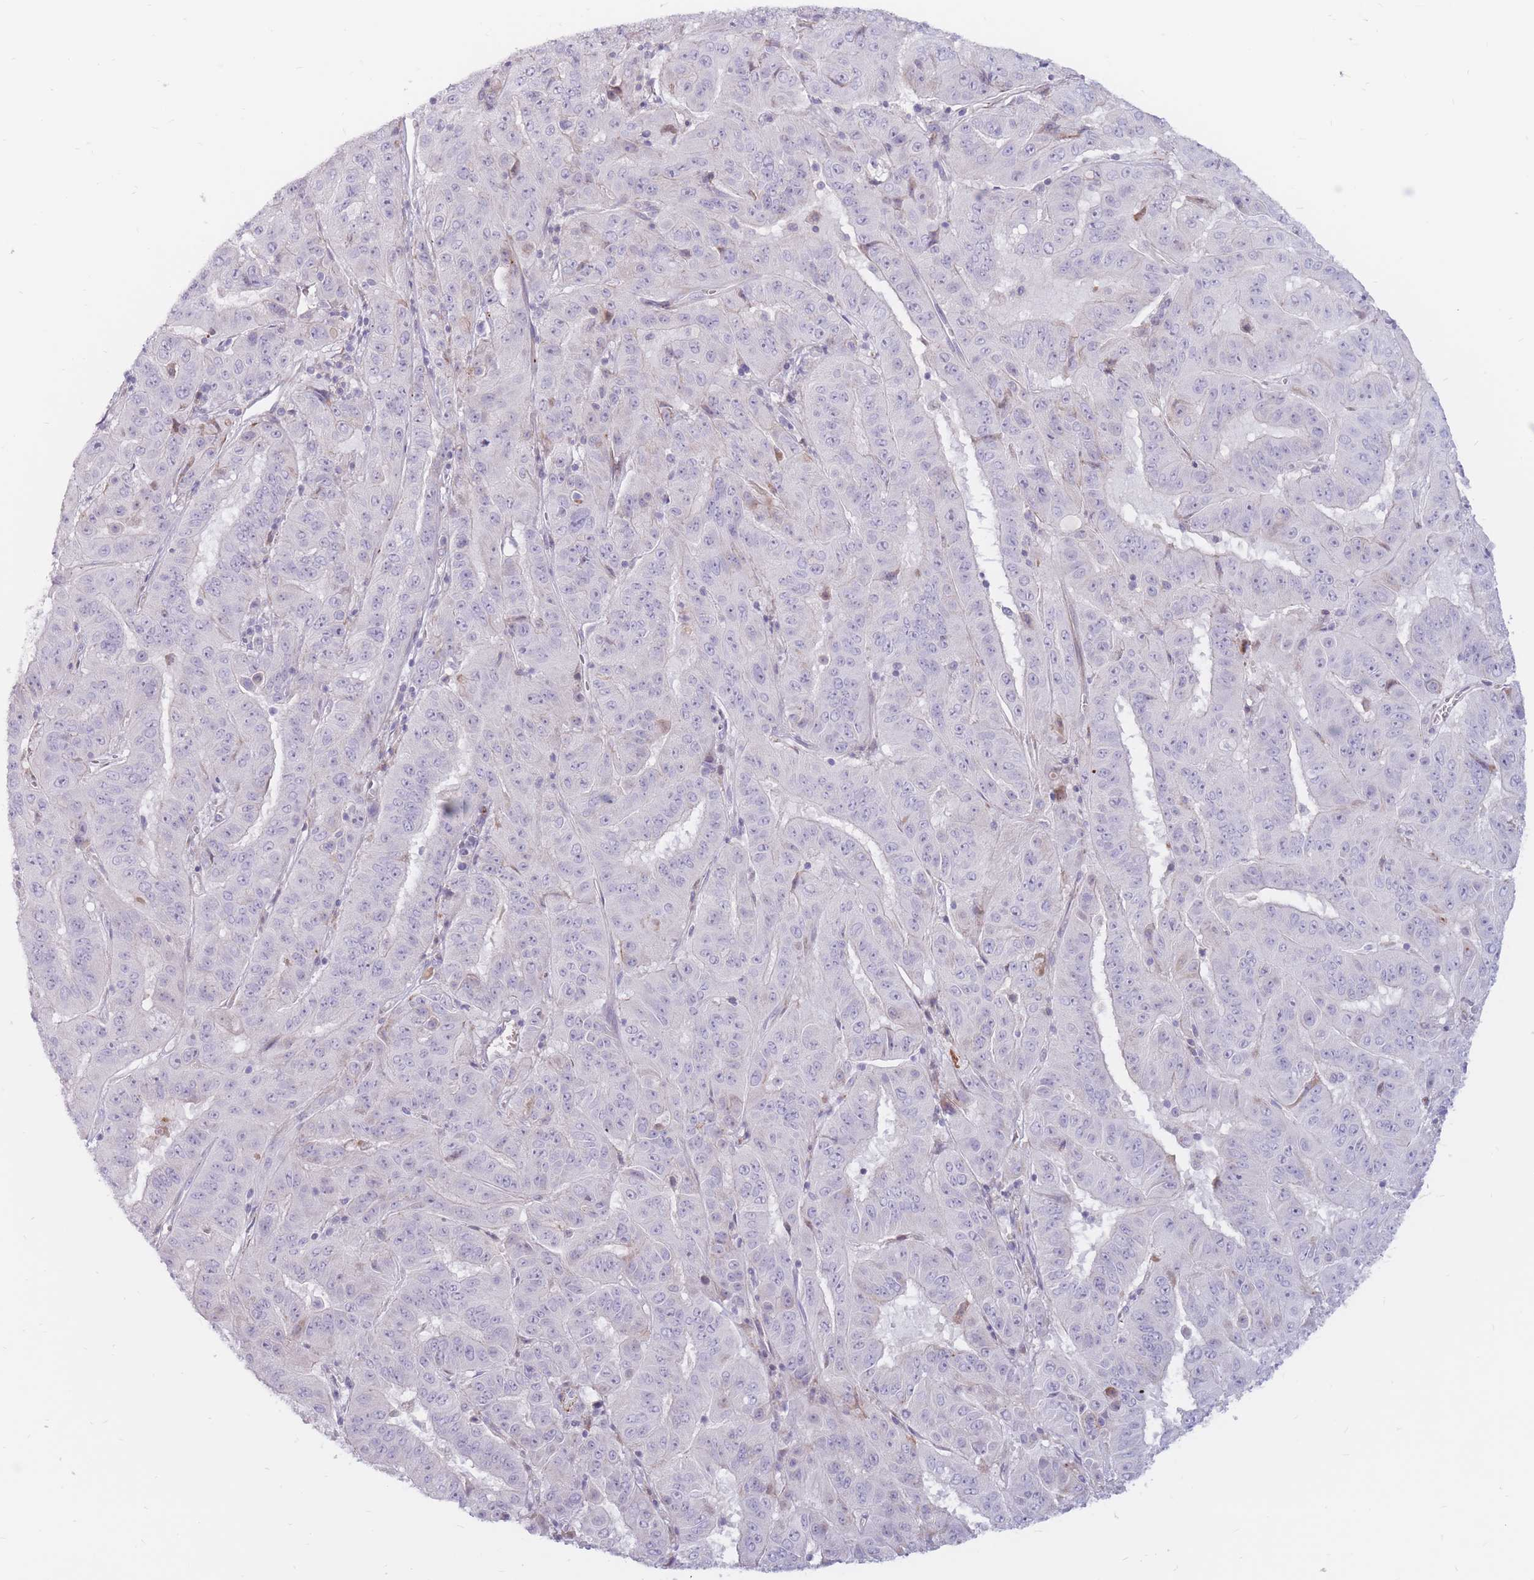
{"staining": {"intensity": "negative", "quantity": "none", "location": "none"}, "tissue": "pancreatic cancer", "cell_type": "Tumor cells", "image_type": "cancer", "snomed": [{"axis": "morphology", "description": "Adenocarcinoma, NOS"}, {"axis": "topography", "description": "Pancreas"}], "caption": "A high-resolution photomicrograph shows IHC staining of pancreatic adenocarcinoma, which displays no significant expression in tumor cells.", "gene": "PTGDR", "patient": {"sex": "male", "age": 63}}